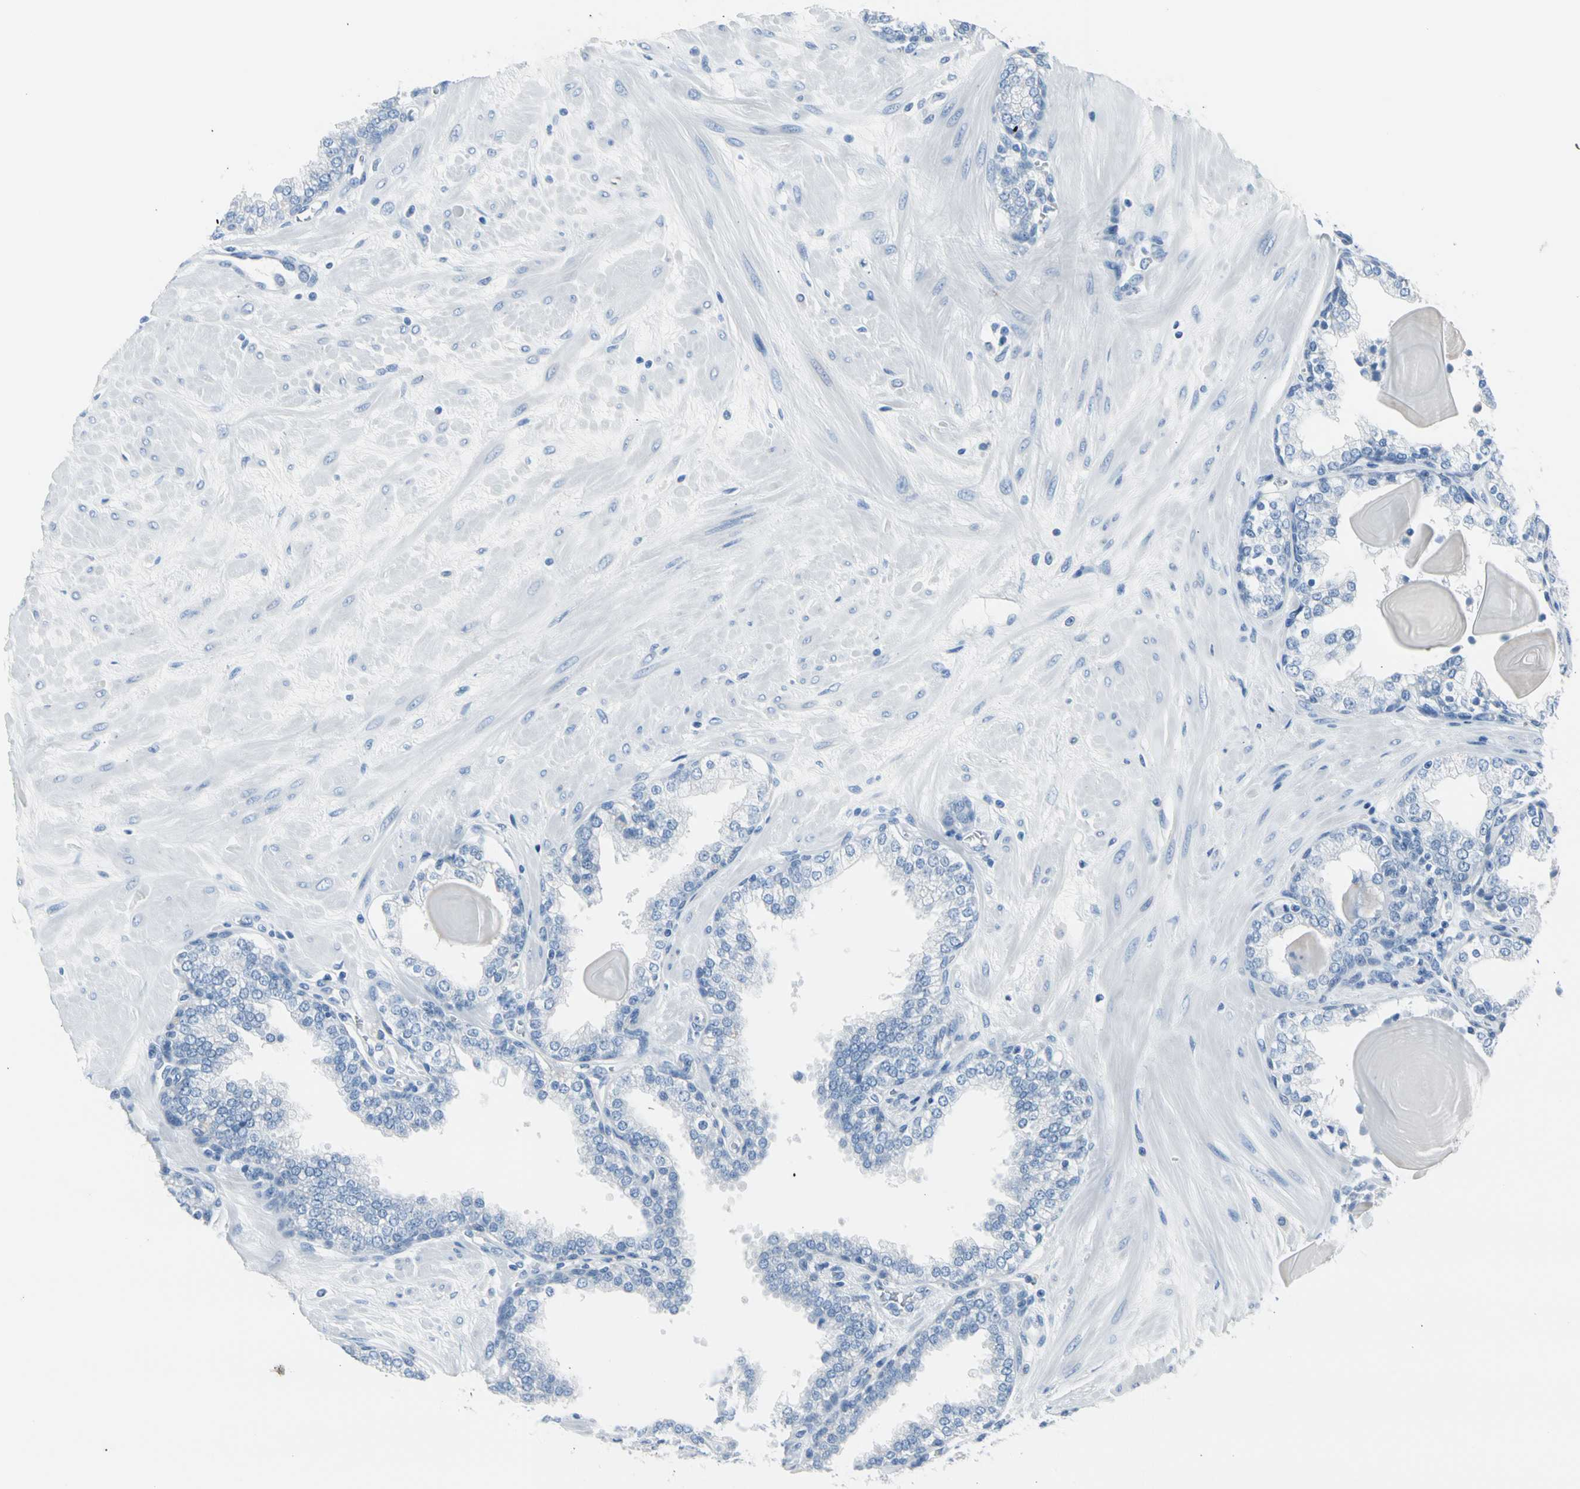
{"staining": {"intensity": "negative", "quantity": "none", "location": "none"}, "tissue": "prostate", "cell_type": "Glandular cells", "image_type": "normal", "snomed": [{"axis": "morphology", "description": "Normal tissue, NOS"}, {"axis": "topography", "description": "Prostate"}], "caption": "An image of prostate stained for a protein demonstrates no brown staining in glandular cells. The staining is performed using DAB (3,3'-diaminobenzidine) brown chromogen with nuclei counter-stained in using hematoxylin.", "gene": "TPO", "patient": {"sex": "male", "age": 51}}